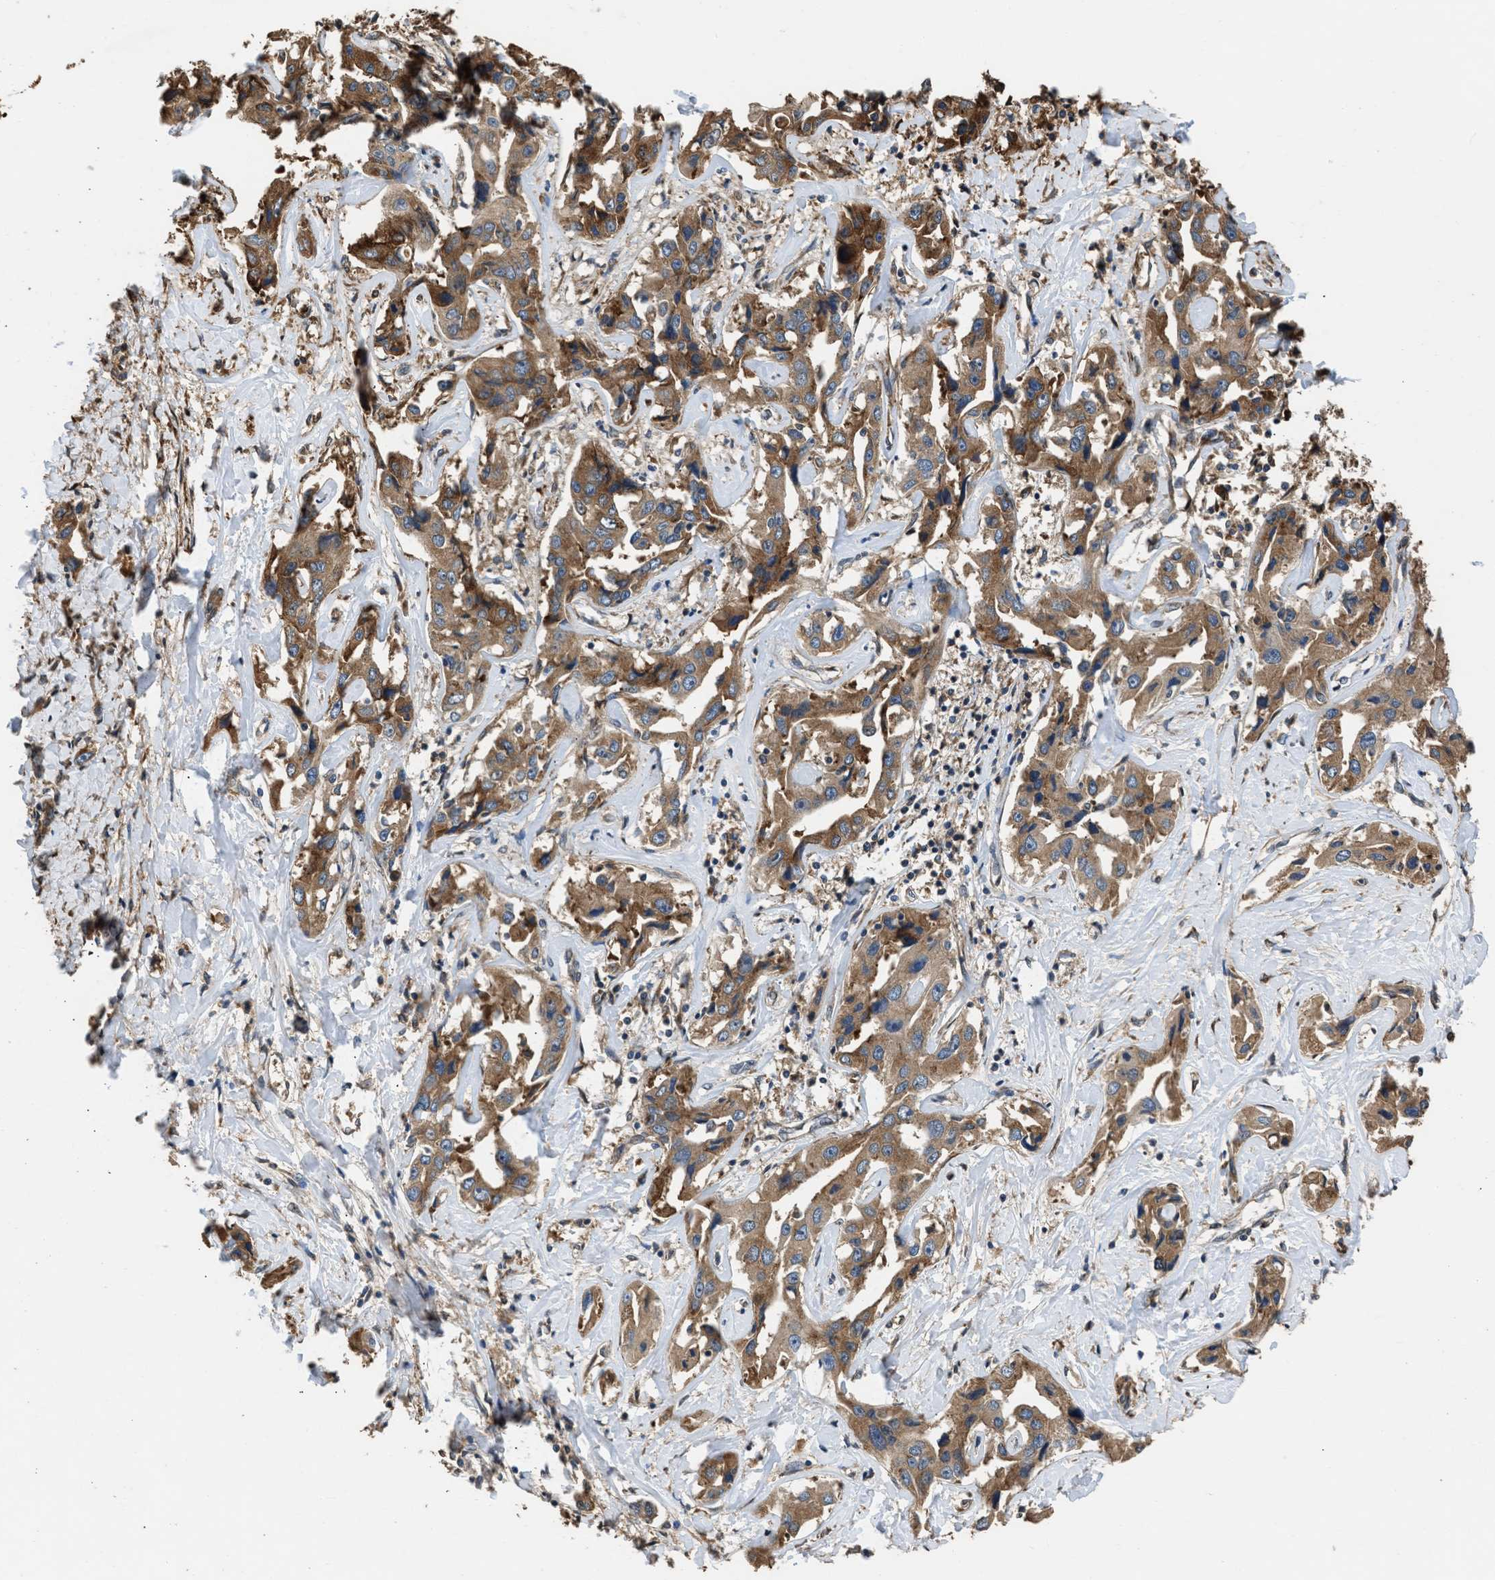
{"staining": {"intensity": "moderate", "quantity": ">75%", "location": "cytoplasmic/membranous"}, "tissue": "liver cancer", "cell_type": "Tumor cells", "image_type": "cancer", "snomed": [{"axis": "morphology", "description": "Cholangiocarcinoma"}, {"axis": "topography", "description": "Liver"}], "caption": "A high-resolution photomicrograph shows immunohistochemistry (IHC) staining of liver cancer (cholangiocarcinoma), which displays moderate cytoplasmic/membranous positivity in about >75% of tumor cells.", "gene": "SLC36A4", "patient": {"sex": "male", "age": 59}}